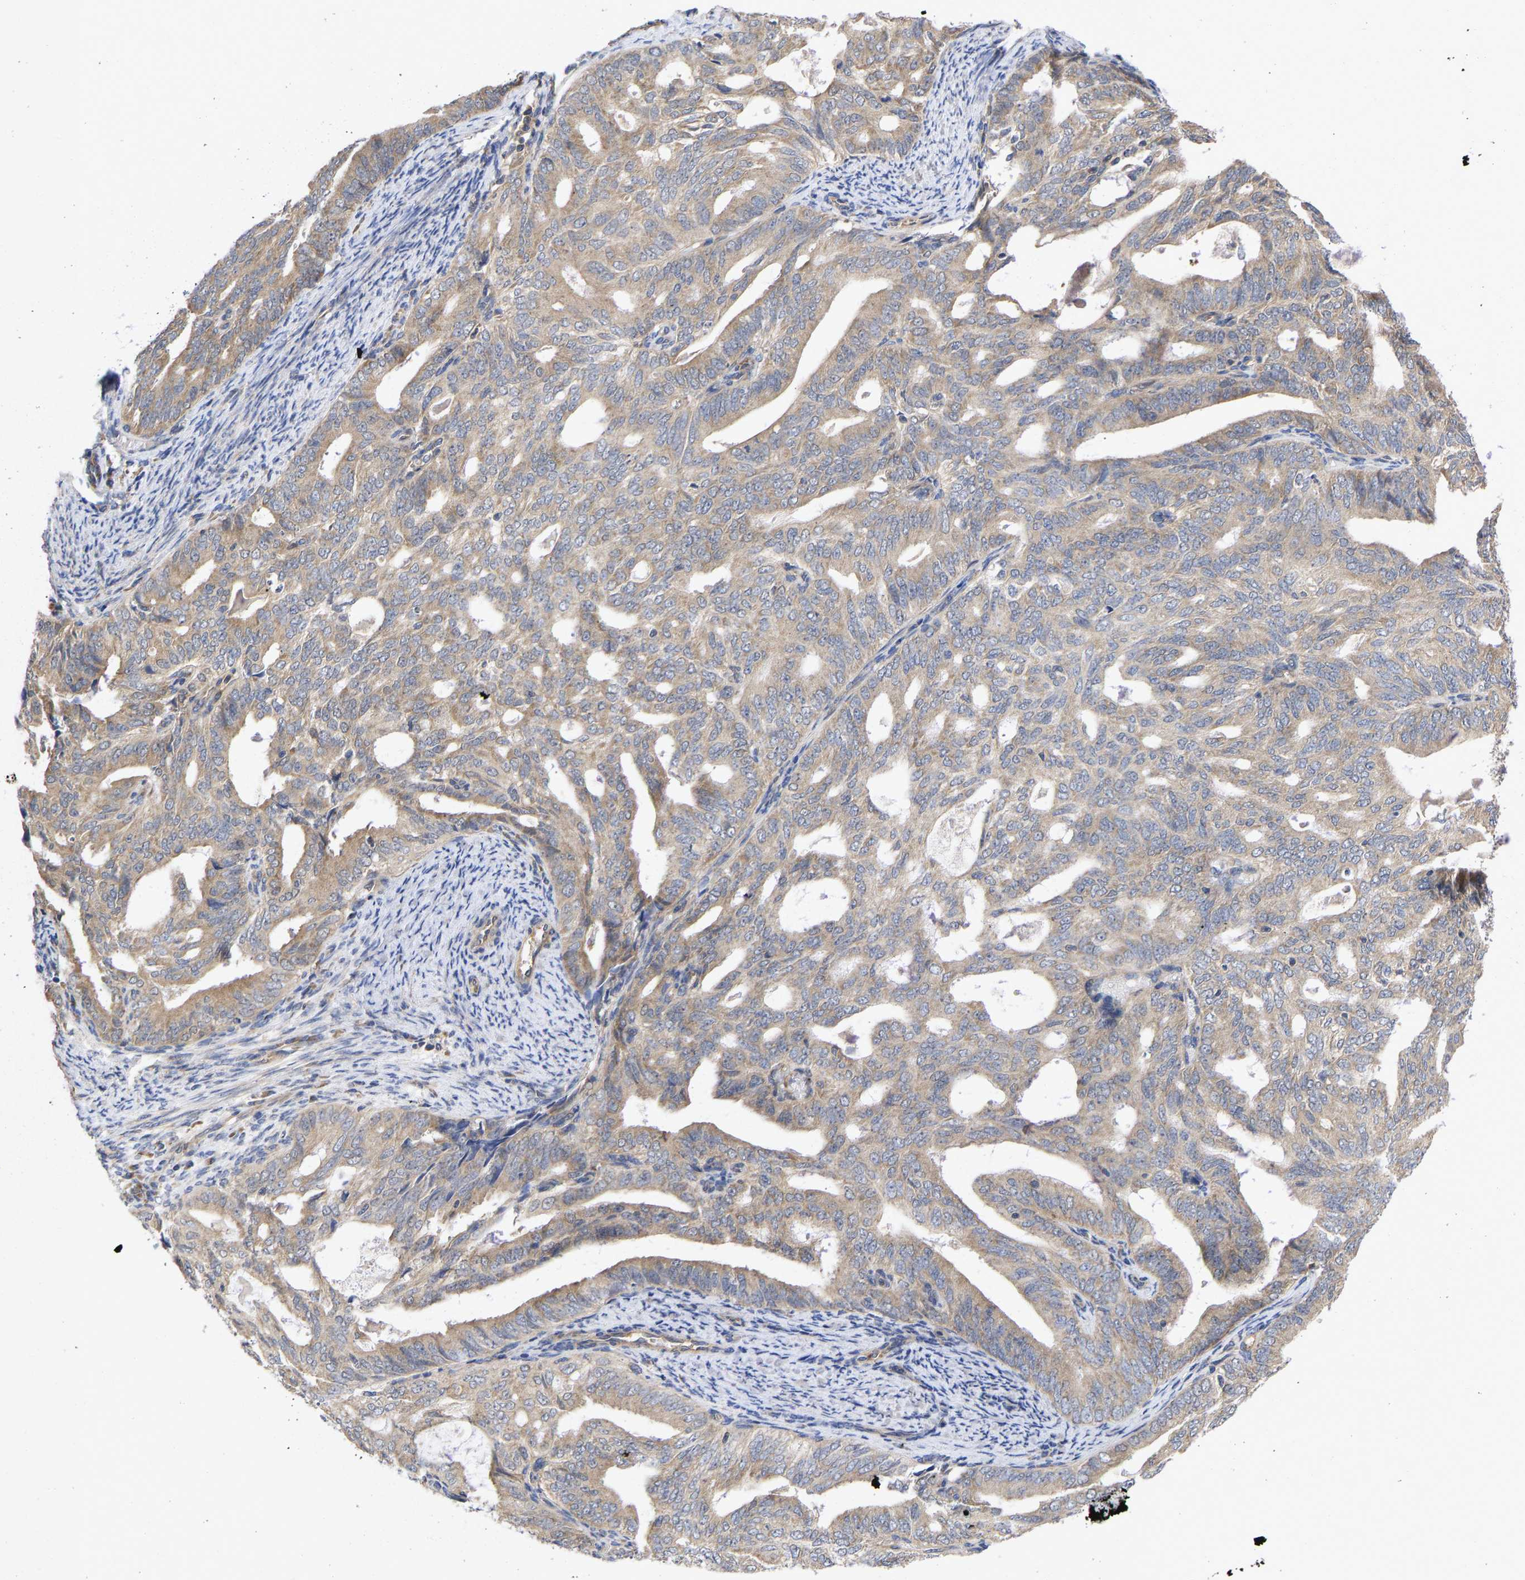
{"staining": {"intensity": "moderate", "quantity": ">75%", "location": "cytoplasmic/membranous"}, "tissue": "endometrial cancer", "cell_type": "Tumor cells", "image_type": "cancer", "snomed": [{"axis": "morphology", "description": "Adenocarcinoma, NOS"}, {"axis": "topography", "description": "Endometrium"}], "caption": "Immunohistochemical staining of endometrial cancer (adenocarcinoma) exhibits moderate cytoplasmic/membranous protein staining in approximately >75% of tumor cells. (brown staining indicates protein expression, while blue staining denotes nuclei).", "gene": "MAP2K3", "patient": {"sex": "female", "age": 58}}